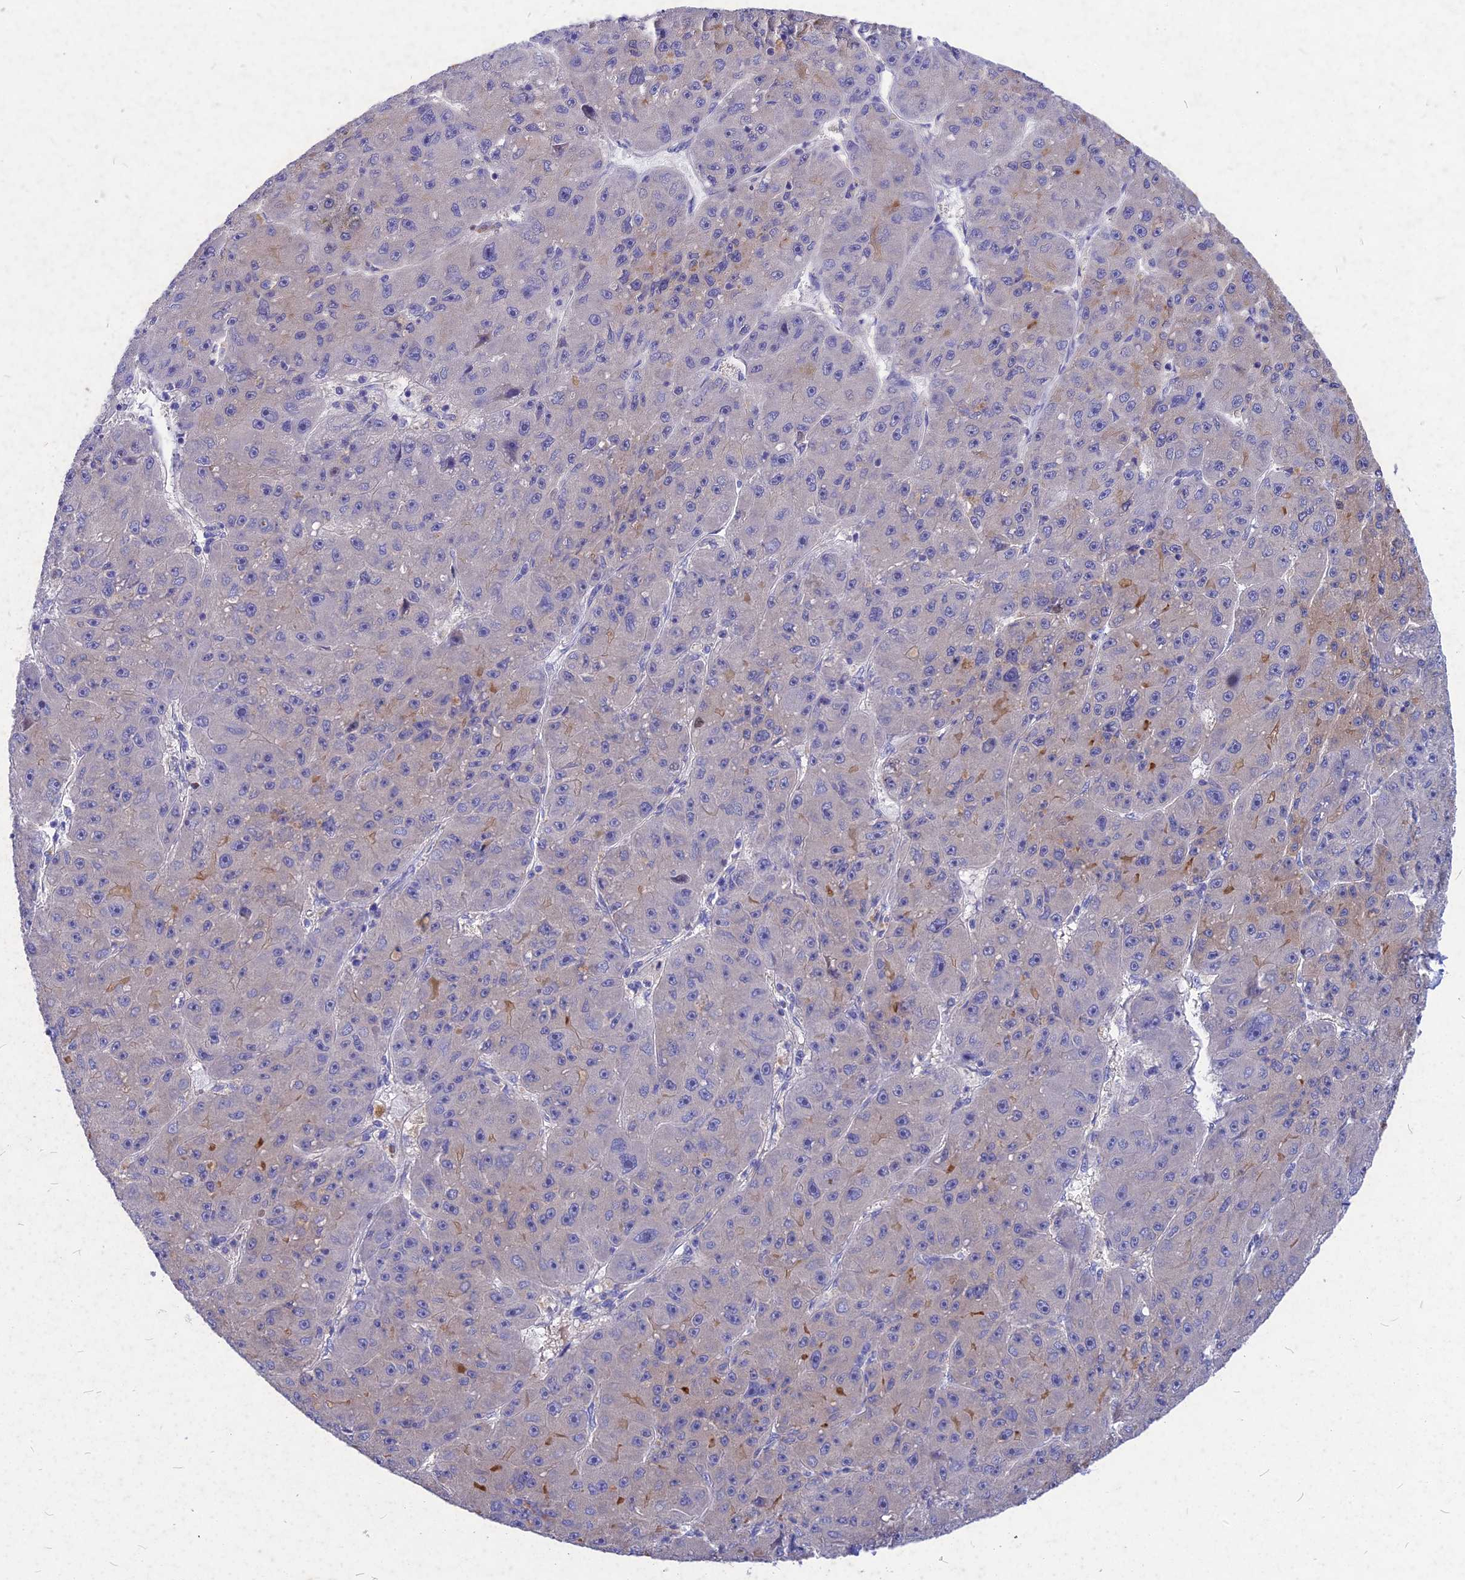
{"staining": {"intensity": "weak", "quantity": "<25%", "location": "cytoplasmic/membranous"}, "tissue": "liver cancer", "cell_type": "Tumor cells", "image_type": "cancer", "snomed": [{"axis": "morphology", "description": "Carcinoma, Hepatocellular, NOS"}, {"axis": "topography", "description": "Liver"}], "caption": "This is a micrograph of immunohistochemistry staining of liver cancer, which shows no staining in tumor cells.", "gene": "DEFB119", "patient": {"sex": "male", "age": 67}}